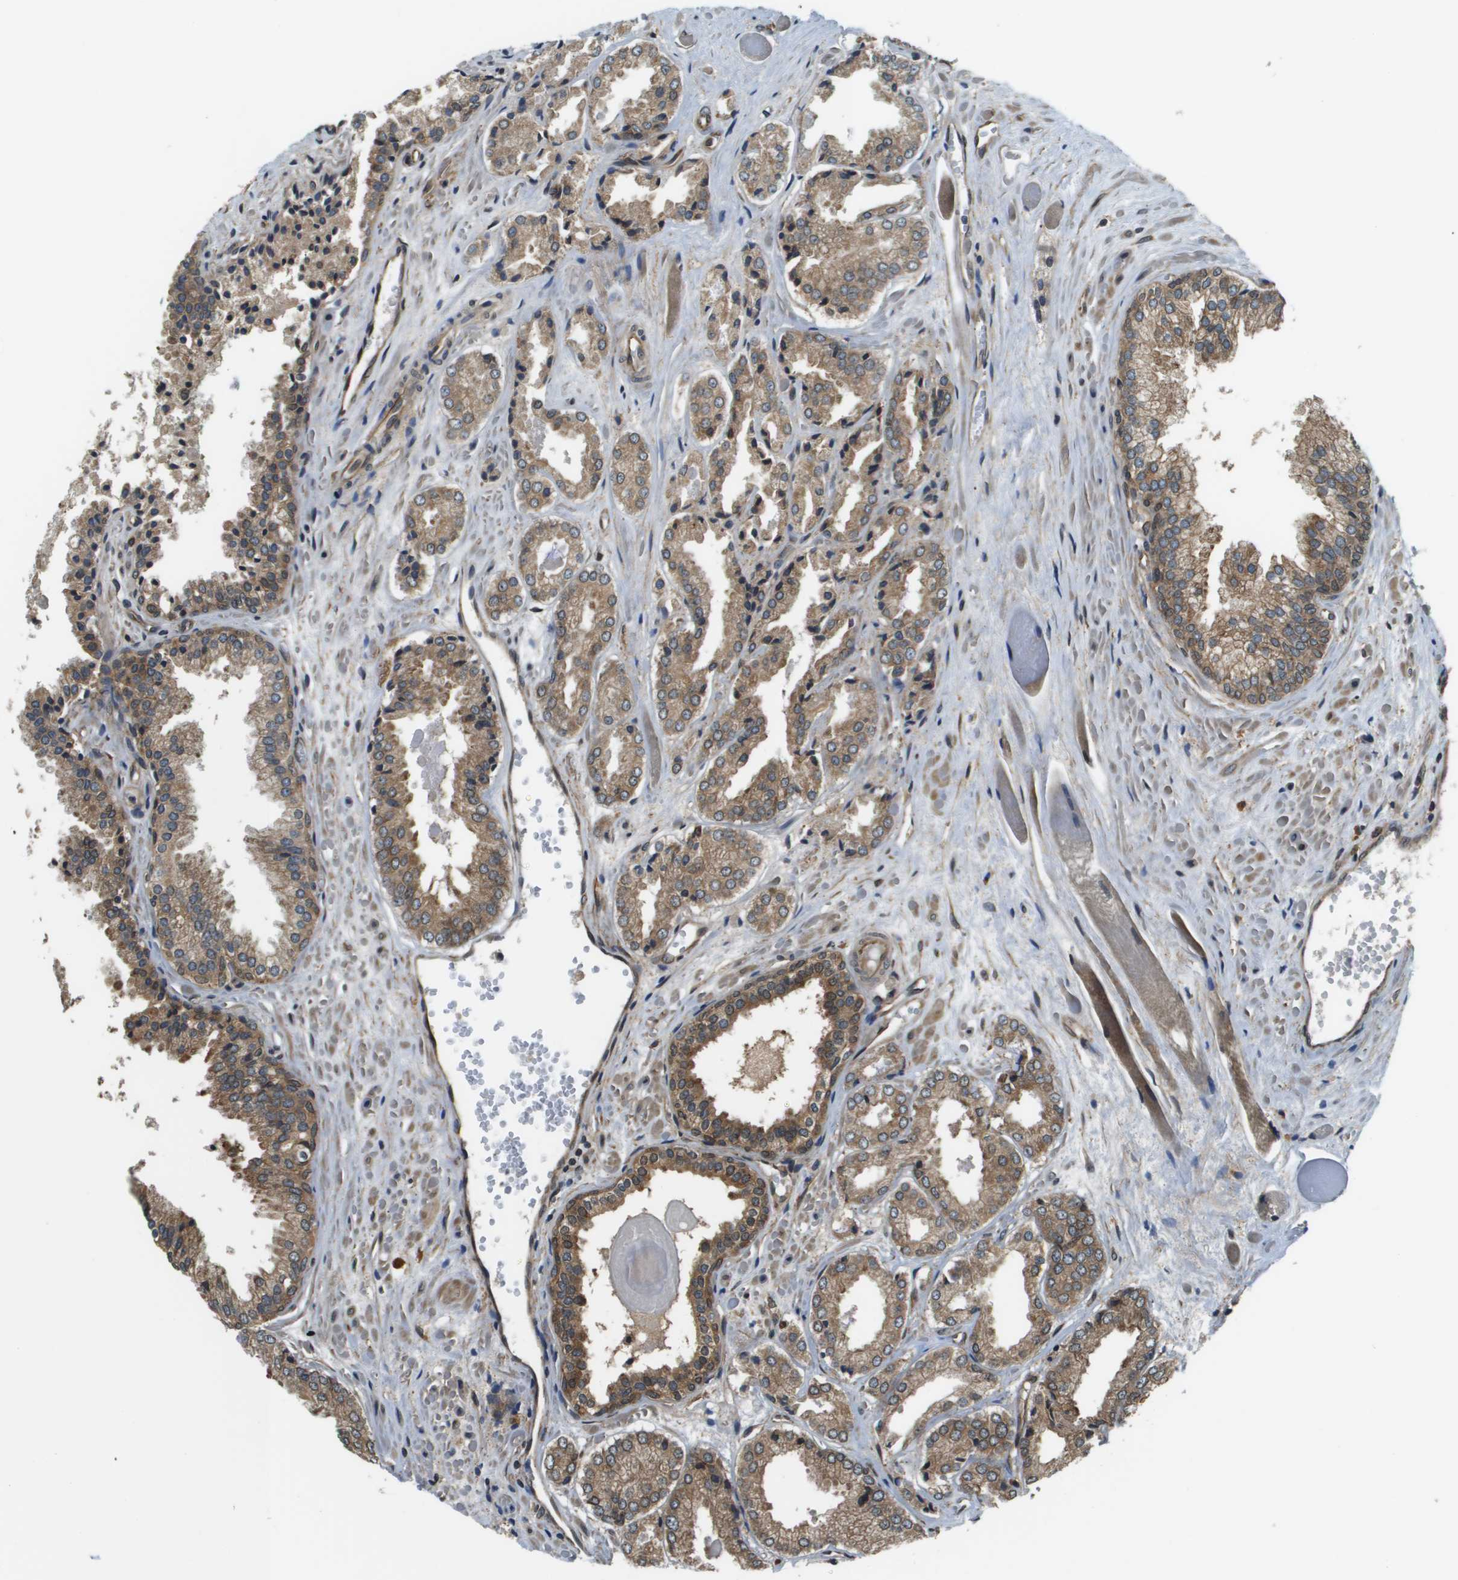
{"staining": {"intensity": "moderate", "quantity": ">75%", "location": "cytoplasmic/membranous"}, "tissue": "prostate cancer", "cell_type": "Tumor cells", "image_type": "cancer", "snomed": [{"axis": "morphology", "description": "Adenocarcinoma, Low grade"}, {"axis": "topography", "description": "Prostate"}], "caption": "Immunohistochemistry (IHC) micrograph of prostate adenocarcinoma (low-grade) stained for a protein (brown), which reveals medium levels of moderate cytoplasmic/membranous expression in about >75% of tumor cells.", "gene": "SEC62", "patient": {"sex": "male", "age": 57}}